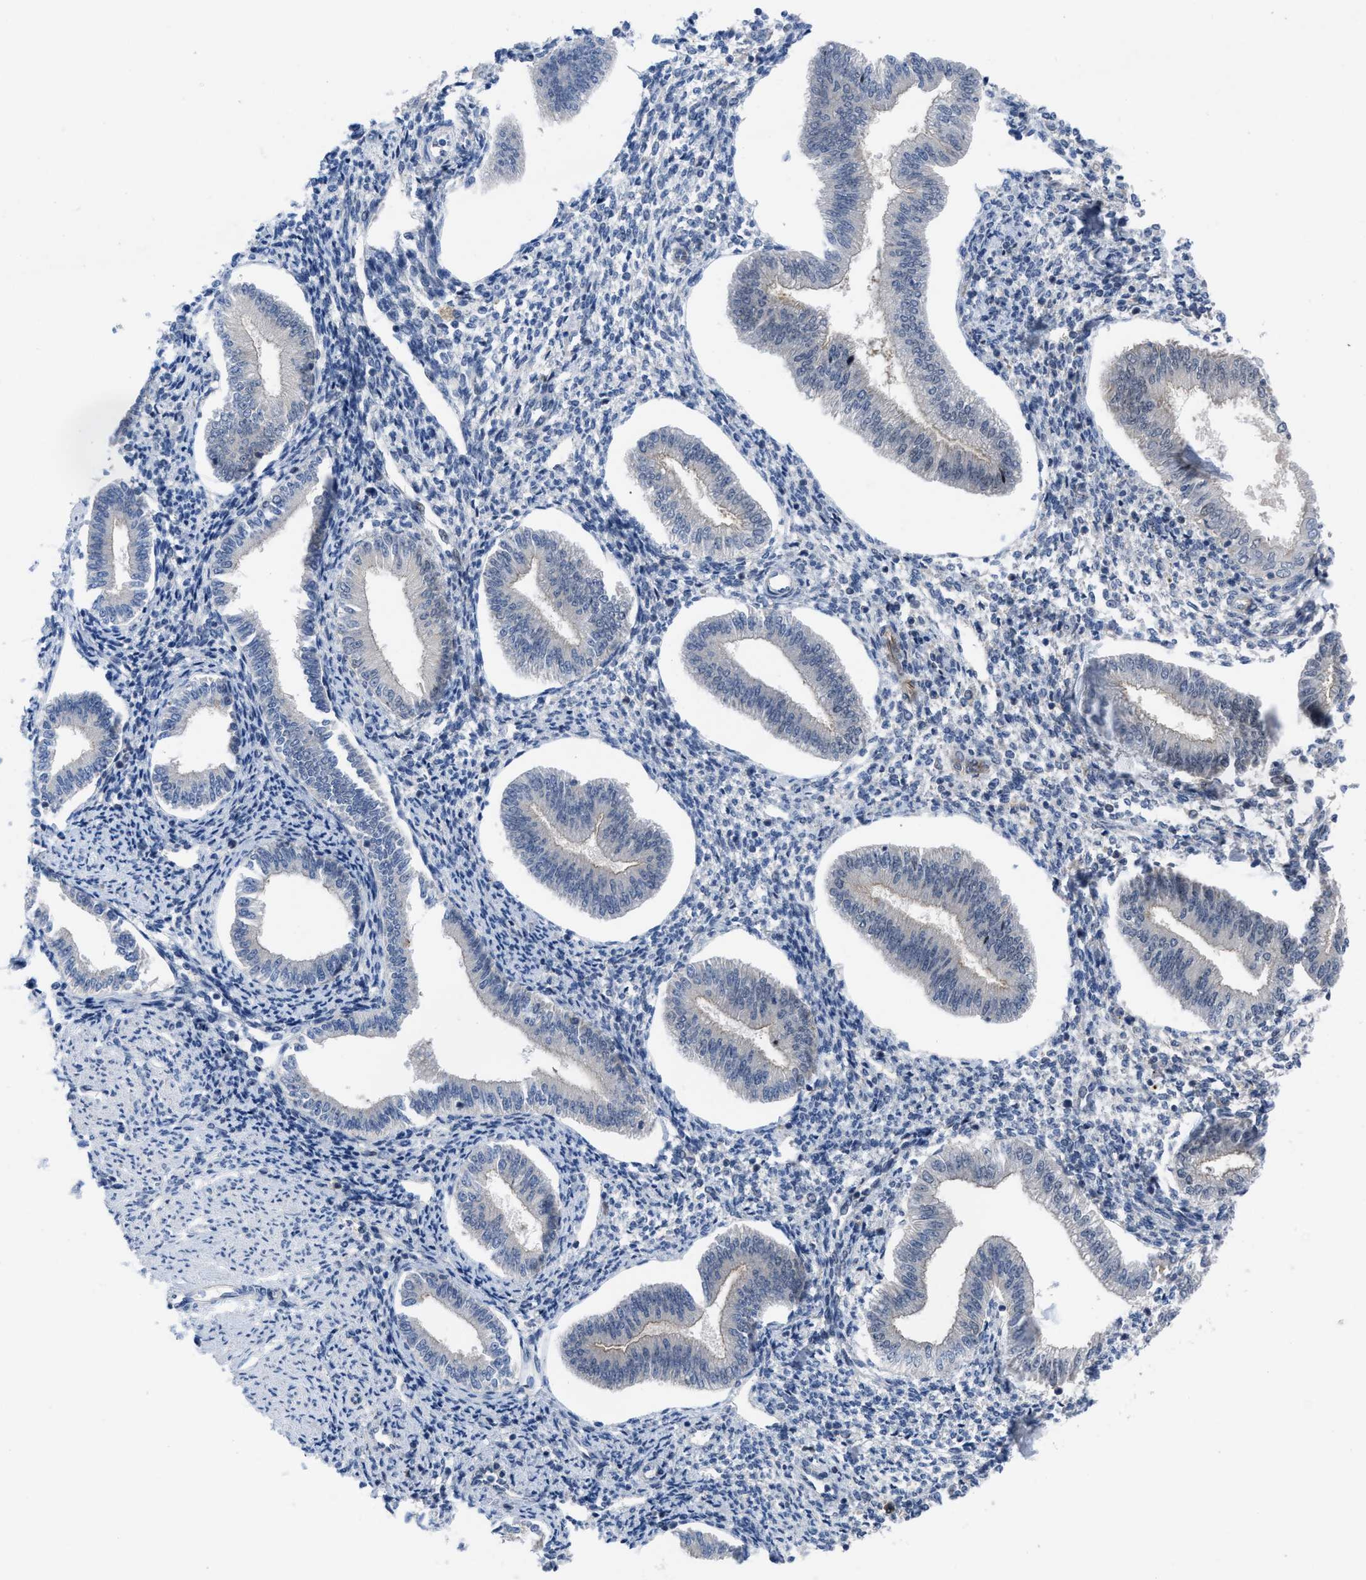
{"staining": {"intensity": "negative", "quantity": "none", "location": "none"}, "tissue": "endometrium", "cell_type": "Cells in endometrial stroma", "image_type": "normal", "snomed": [{"axis": "morphology", "description": "Normal tissue, NOS"}, {"axis": "topography", "description": "Endometrium"}], "caption": "High magnification brightfield microscopy of unremarkable endometrium stained with DAB (3,3'-diaminobenzidine) (brown) and counterstained with hematoxylin (blue): cells in endometrial stroma show no significant staining. (DAB immunohistochemistry (IHC) visualized using brightfield microscopy, high magnification).", "gene": "IL17RE", "patient": {"sex": "female", "age": 50}}